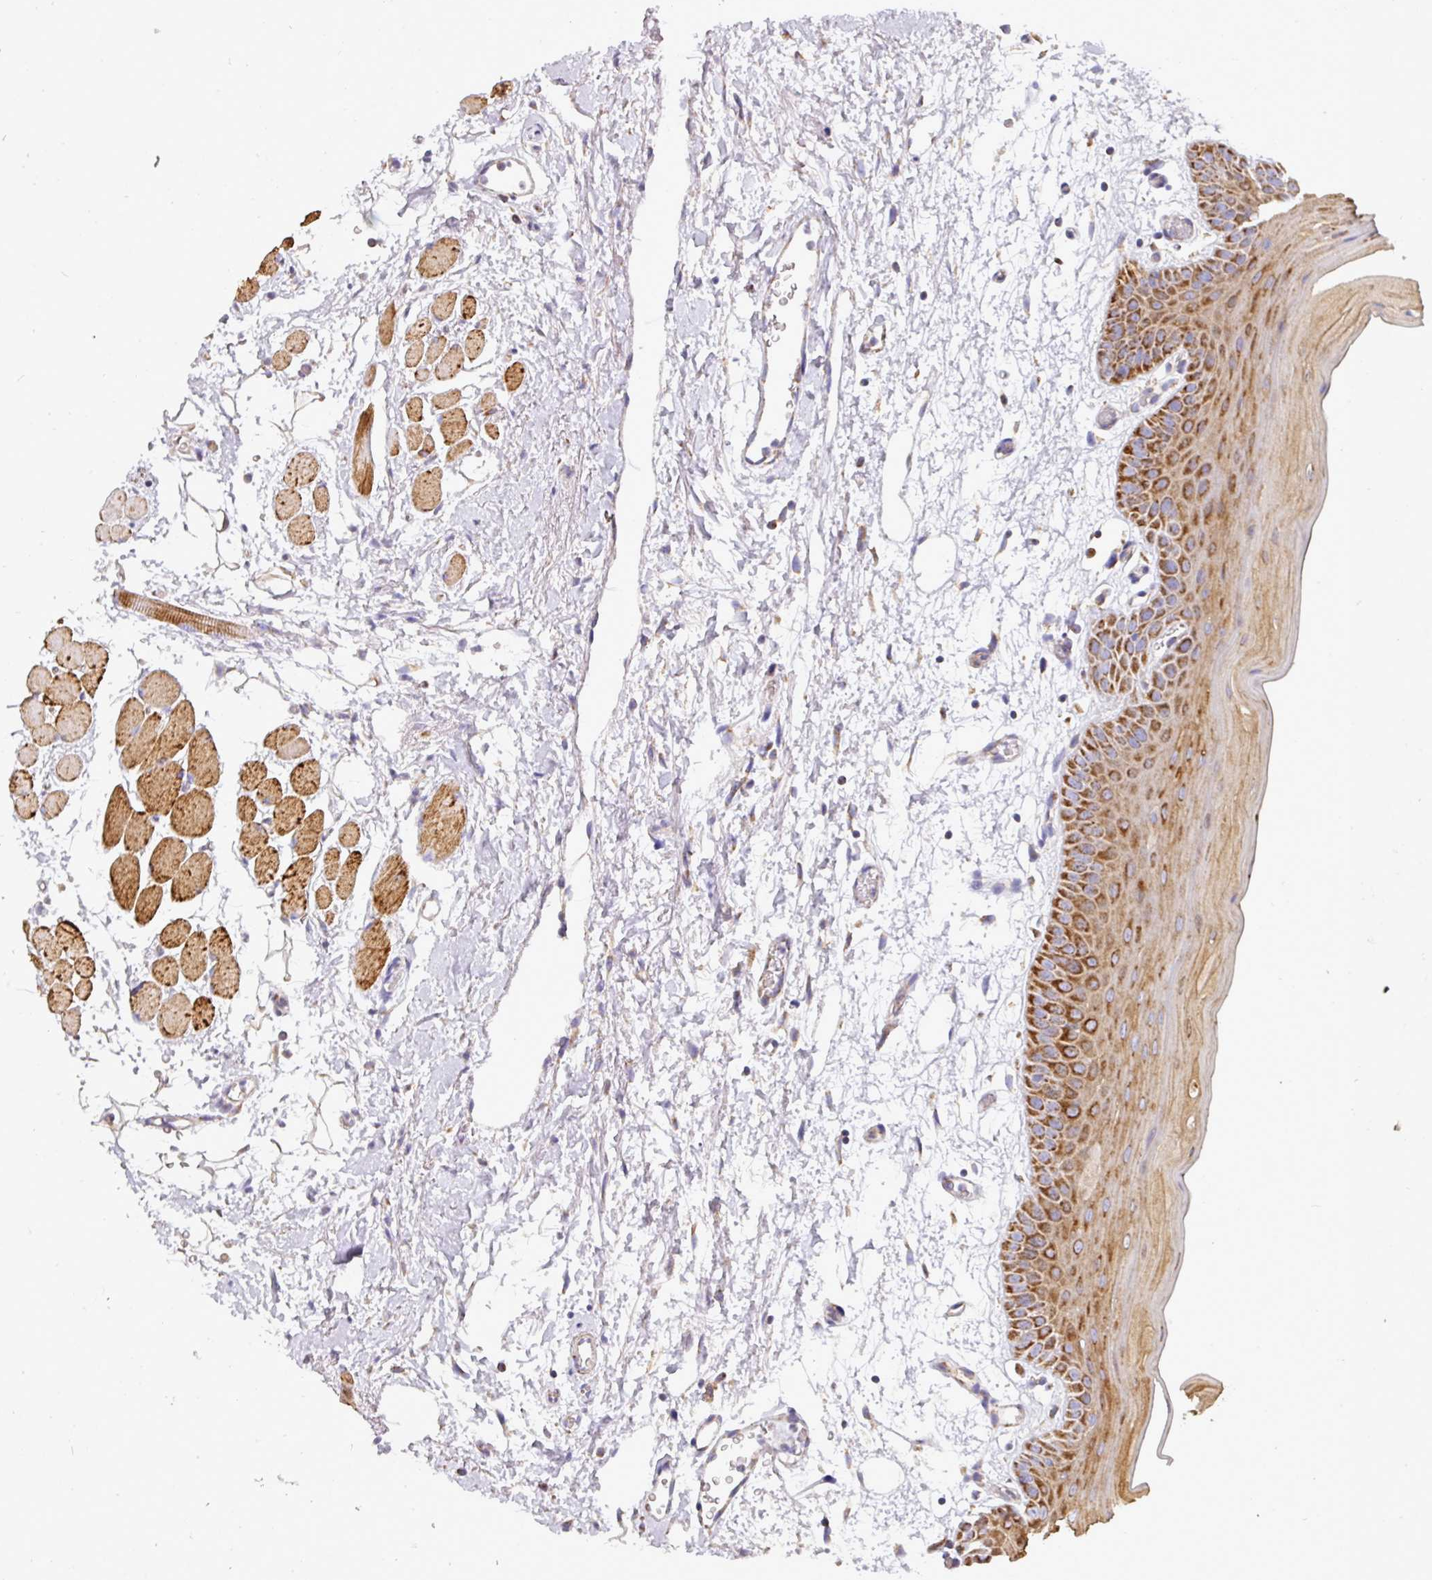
{"staining": {"intensity": "strong", "quantity": ">75%", "location": "cytoplasmic/membranous"}, "tissue": "oral mucosa", "cell_type": "Squamous epithelial cells", "image_type": "normal", "snomed": [{"axis": "morphology", "description": "Normal tissue, NOS"}, {"axis": "topography", "description": "Oral tissue"}, {"axis": "topography", "description": "Tounge, NOS"}], "caption": "Immunohistochemistry photomicrograph of normal oral mucosa: human oral mucosa stained using immunohistochemistry (IHC) demonstrates high levels of strong protein expression localized specifically in the cytoplasmic/membranous of squamous epithelial cells, appearing as a cytoplasmic/membranous brown color.", "gene": "UQCRFS1", "patient": {"sex": "female", "age": 59}}